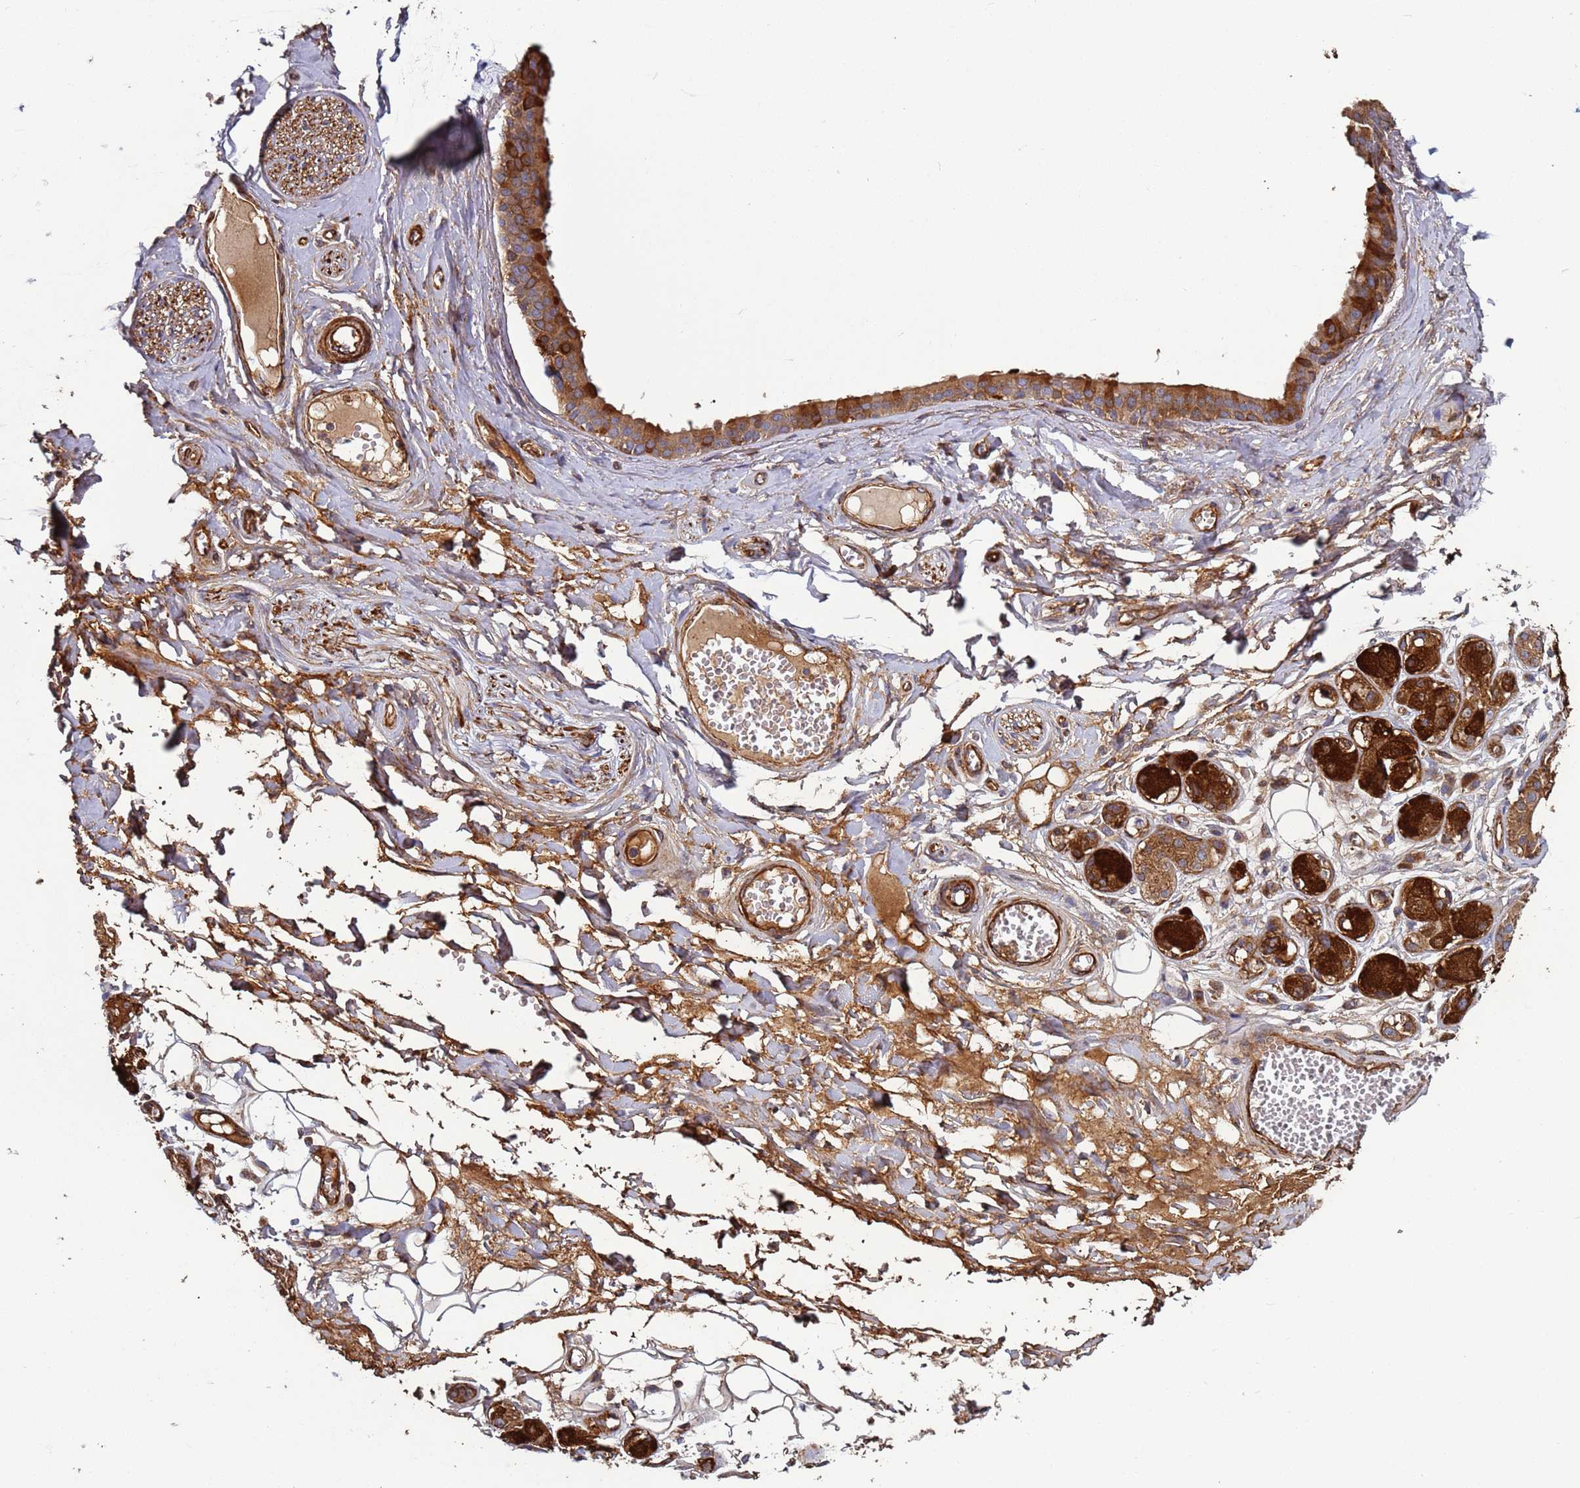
{"staining": {"intensity": "moderate", "quantity": "25%-75%", "location": "cytoplasmic/membranous"}, "tissue": "adipose tissue", "cell_type": "Adipocytes", "image_type": "normal", "snomed": [{"axis": "morphology", "description": "Normal tissue, NOS"}, {"axis": "morphology", "description": "Inflammation, NOS"}, {"axis": "topography", "description": "Salivary gland"}, {"axis": "topography", "description": "Peripheral nerve tissue"}], "caption": "Immunohistochemical staining of benign adipose tissue reveals medium levels of moderate cytoplasmic/membranous expression in approximately 25%-75% of adipocytes.", "gene": "ZBTB39", "patient": {"sex": "female", "age": 75}}